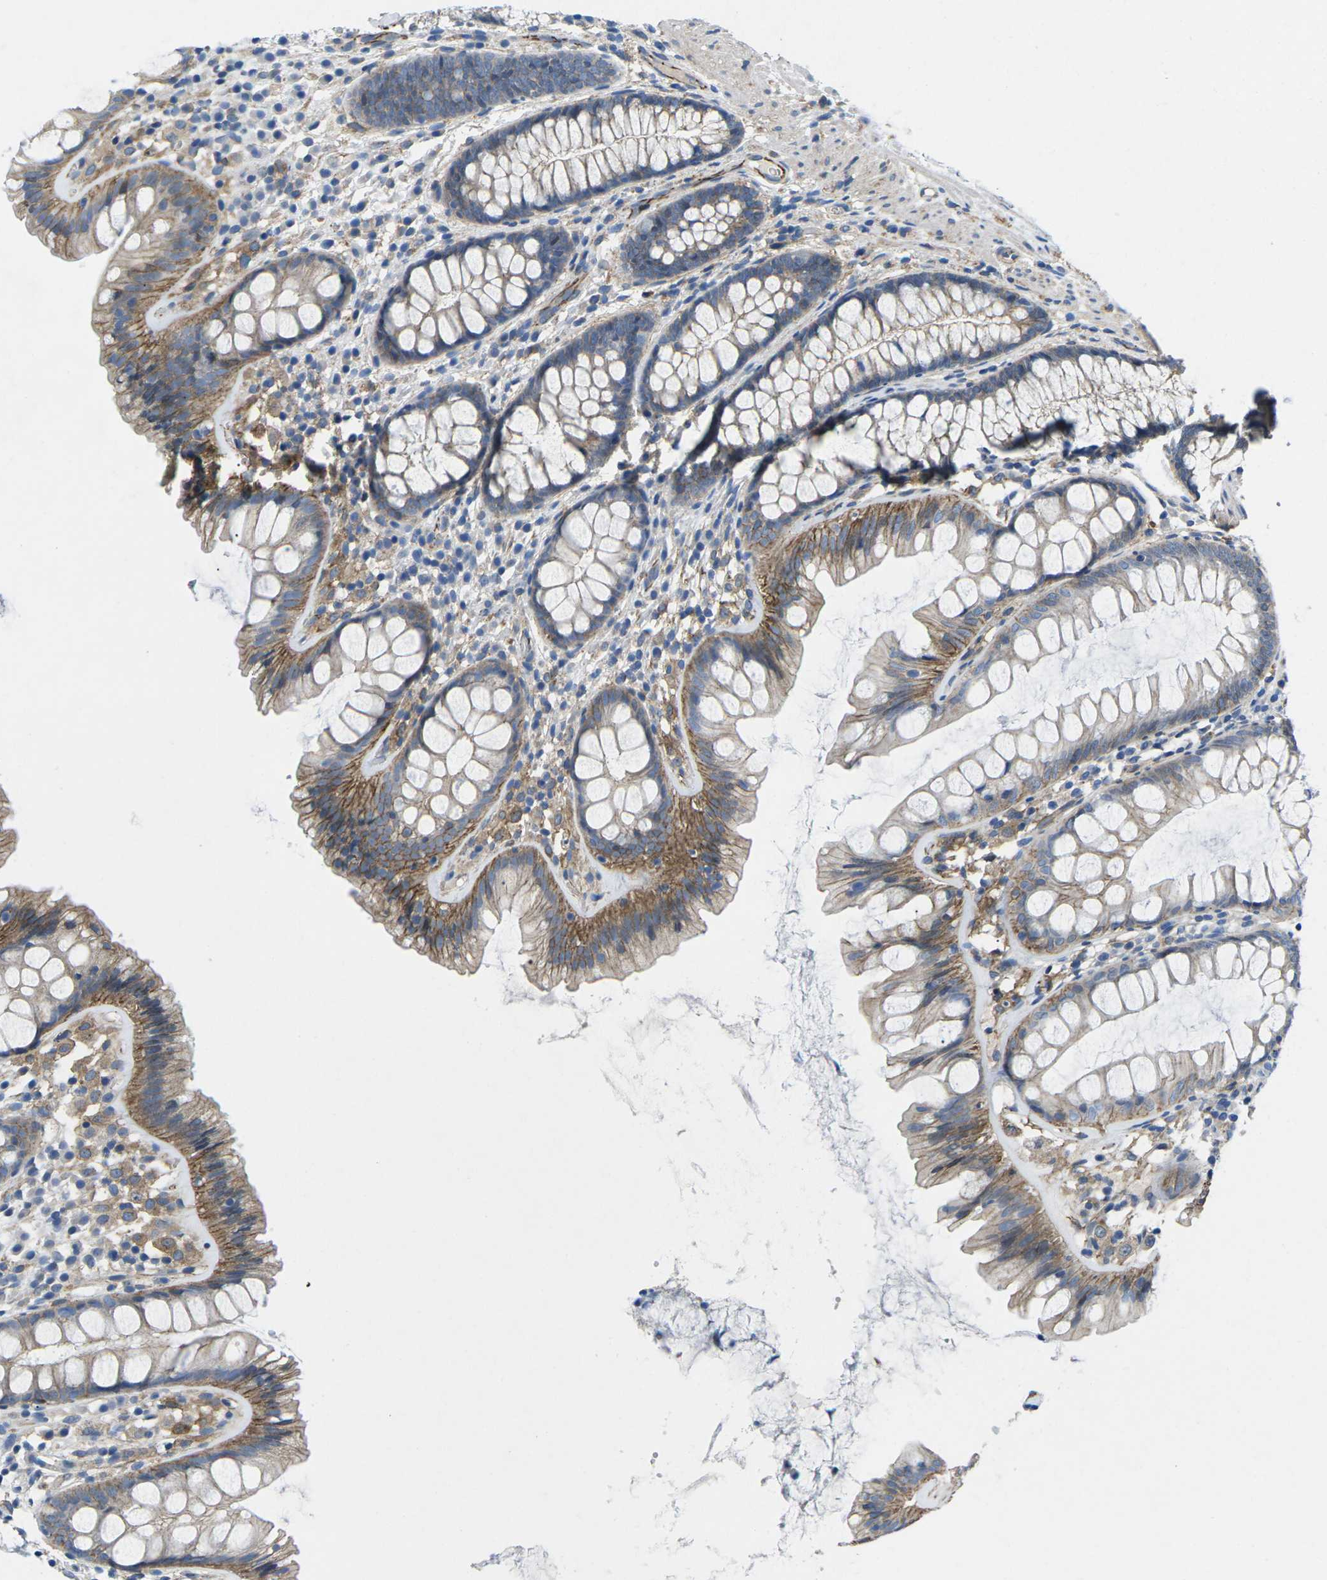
{"staining": {"intensity": "moderate", "quantity": ">75%", "location": "cytoplasmic/membranous"}, "tissue": "colon", "cell_type": "Endothelial cells", "image_type": "normal", "snomed": [{"axis": "morphology", "description": "Normal tissue, NOS"}, {"axis": "topography", "description": "Colon"}], "caption": "Colon stained with immunohistochemistry exhibits moderate cytoplasmic/membranous positivity in approximately >75% of endothelial cells. (DAB (3,3'-diaminobenzidine) = brown stain, brightfield microscopy at high magnification).", "gene": "CTNND1", "patient": {"sex": "female", "age": 56}}